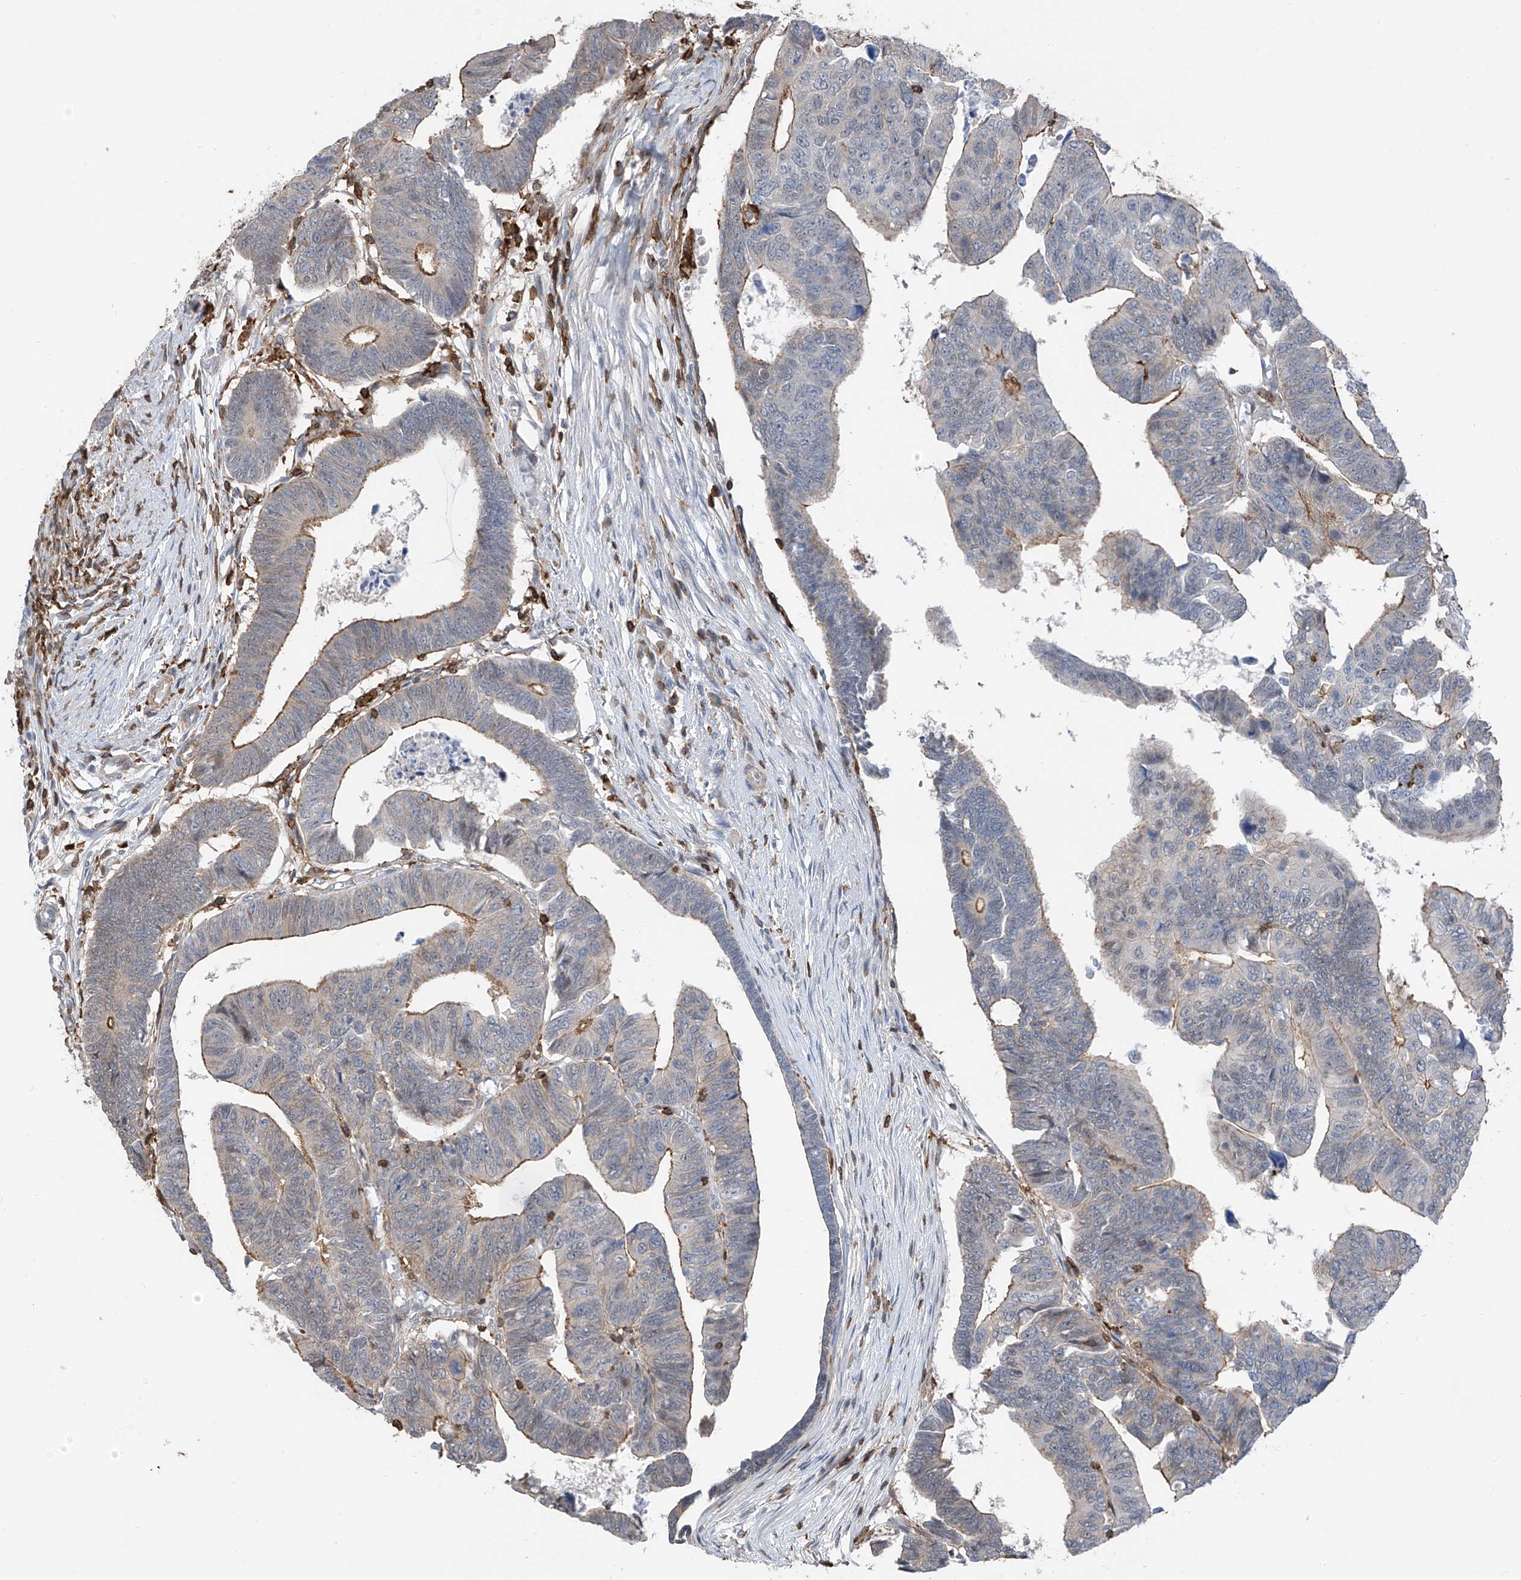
{"staining": {"intensity": "moderate", "quantity": "25%-75%", "location": "cytoplasmic/membranous"}, "tissue": "colorectal cancer", "cell_type": "Tumor cells", "image_type": "cancer", "snomed": [{"axis": "morphology", "description": "Adenocarcinoma, NOS"}, {"axis": "topography", "description": "Rectum"}], "caption": "Immunohistochemistry (IHC) micrograph of adenocarcinoma (colorectal) stained for a protein (brown), which shows medium levels of moderate cytoplasmic/membranous staining in approximately 25%-75% of tumor cells.", "gene": "MICAL1", "patient": {"sex": "female", "age": 65}}